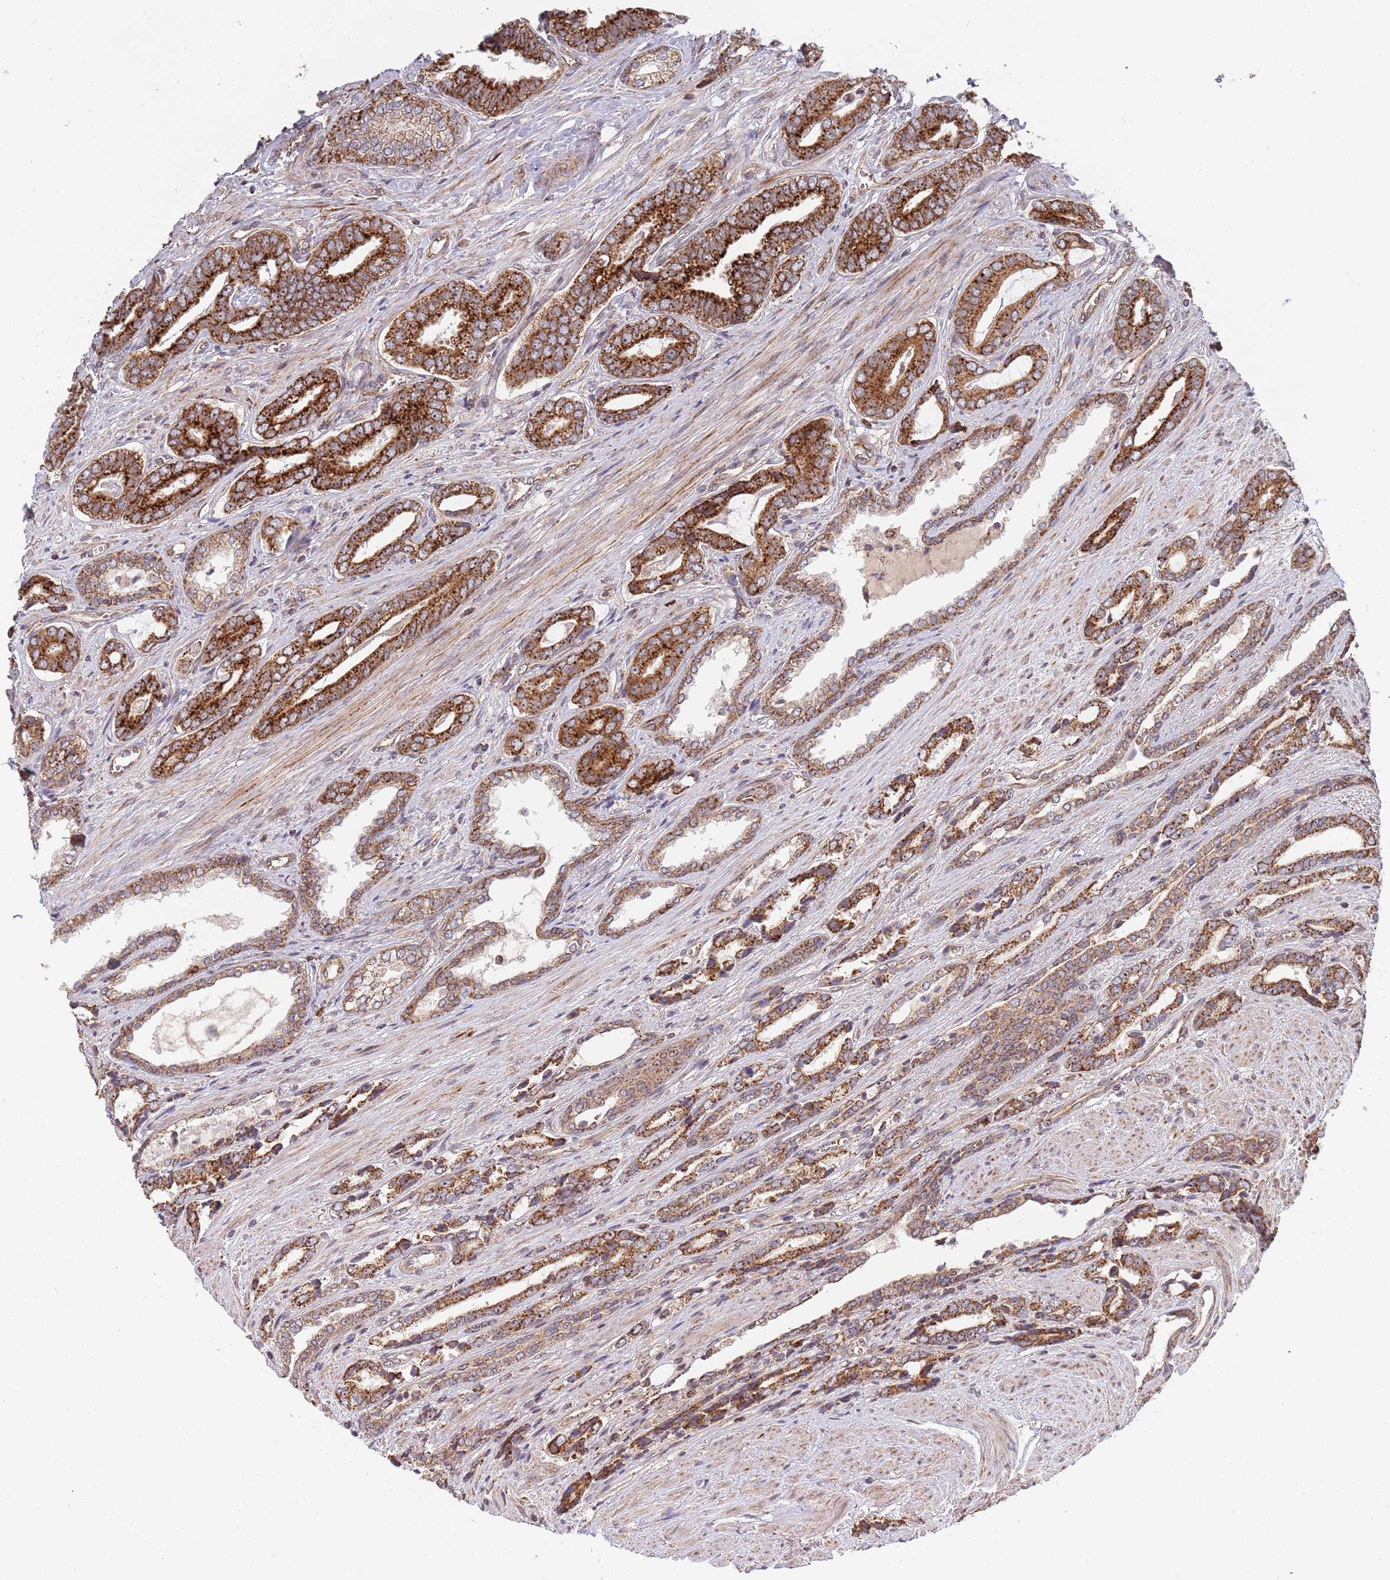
{"staining": {"intensity": "strong", "quantity": ">75%", "location": "cytoplasmic/membranous"}, "tissue": "prostate cancer", "cell_type": "Tumor cells", "image_type": "cancer", "snomed": [{"axis": "morphology", "description": "Adenocarcinoma, NOS"}, {"axis": "topography", "description": "Prostate and seminal vesicle, NOS"}], "caption": "Prostate cancer (adenocarcinoma) stained with immunohistochemistry exhibits strong cytoplasmic/membranous expression in approximately >75% of tumor cells.", "gene": "DCHS1", "patient": {"sex": "male", "age": 76}}